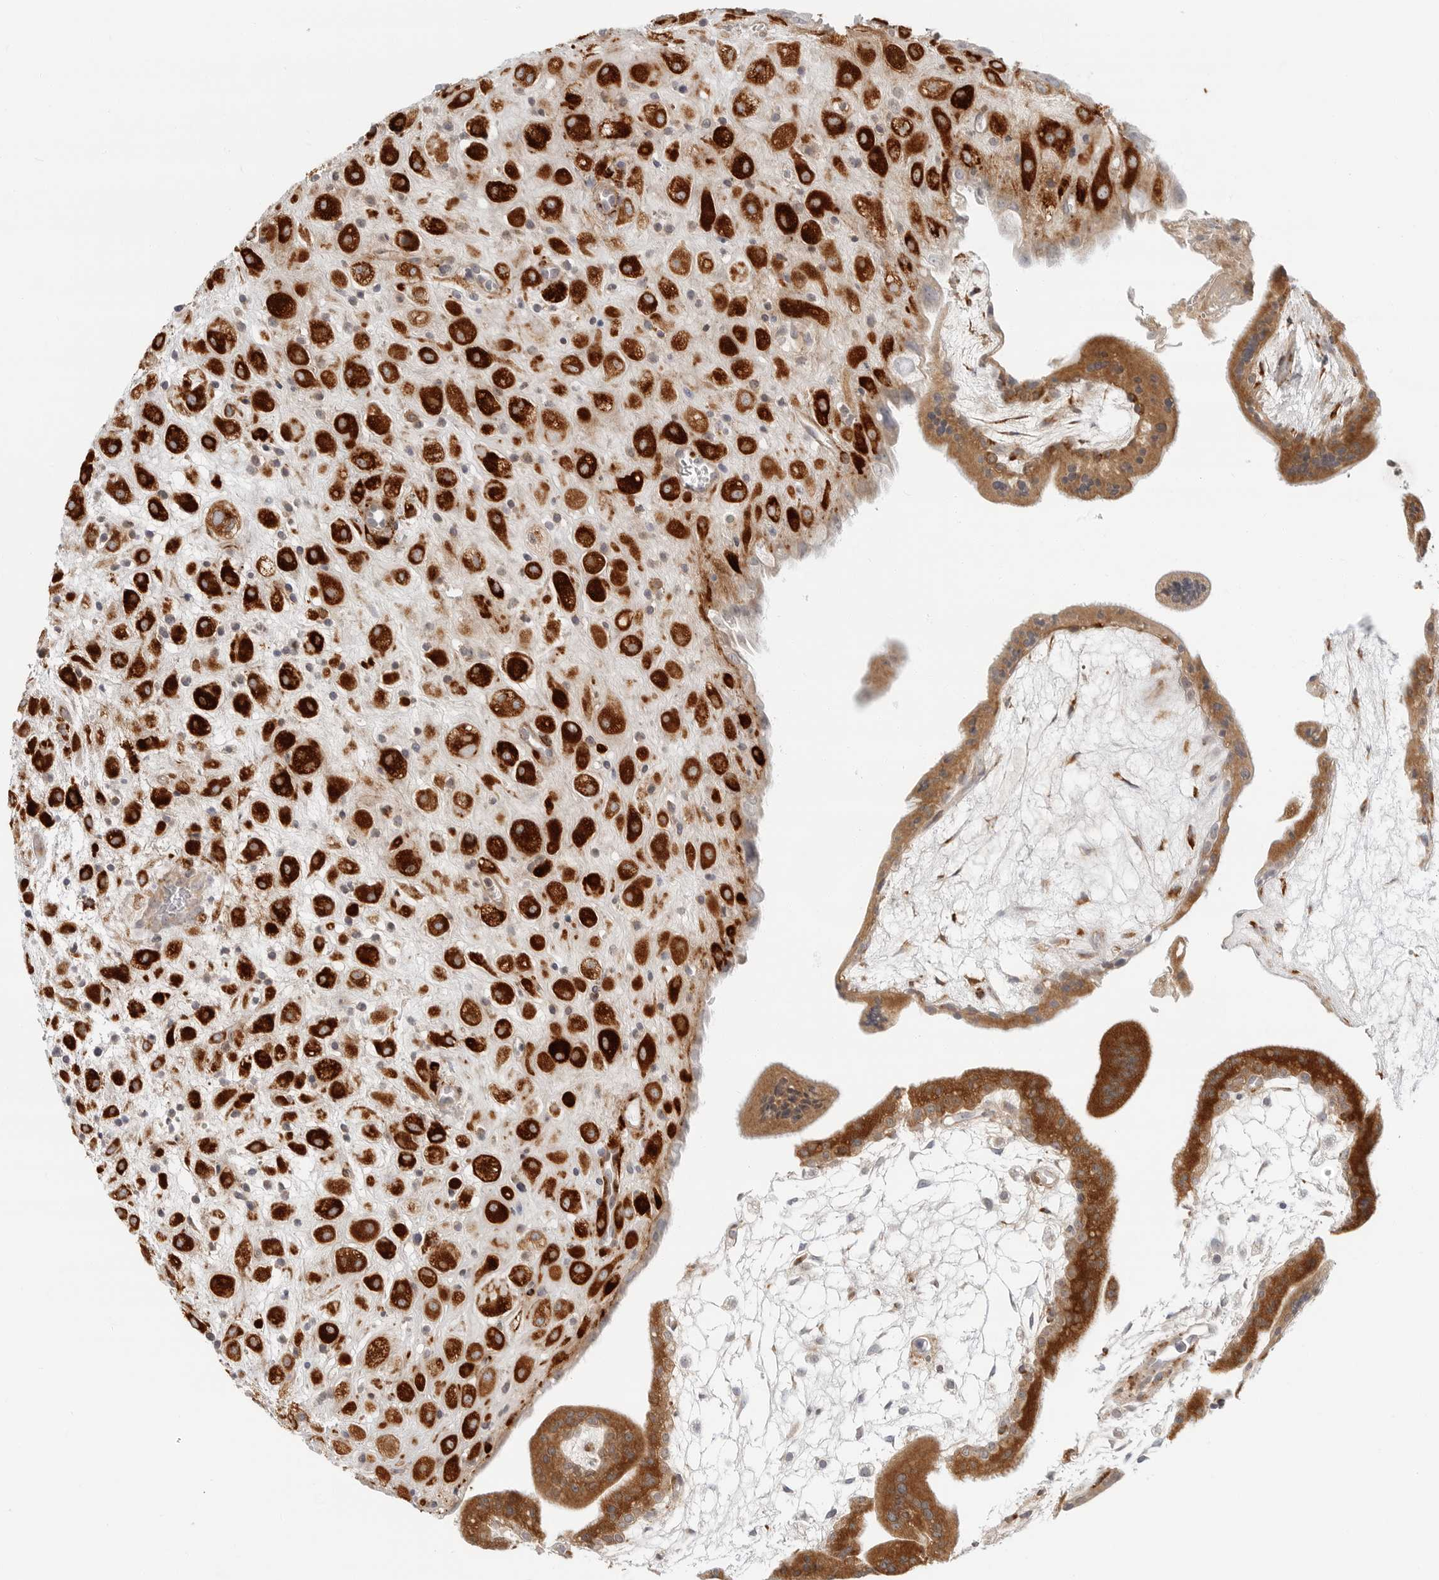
{"staining": {"intensity": "strong", "quantity": ">75%", "location": "cytoplasmic/membranous"}, "tissue": "placenta", "cell_type": "Decidual cells", "image_type": "normal", "snomed": [{"axis": "morphology", "description": "Normal tissue, NOS"}, {"axis": "topography", "description": "Placenta"}], "caption": "High-power microscopy captured an IHC micrograph of unremarkable placenta, revealing strong cytoplasmic/membranous staining in about >75% of decidual cells.", "gene": "C1QTNF1", "patient": {"sex": "female", "age": 35}}